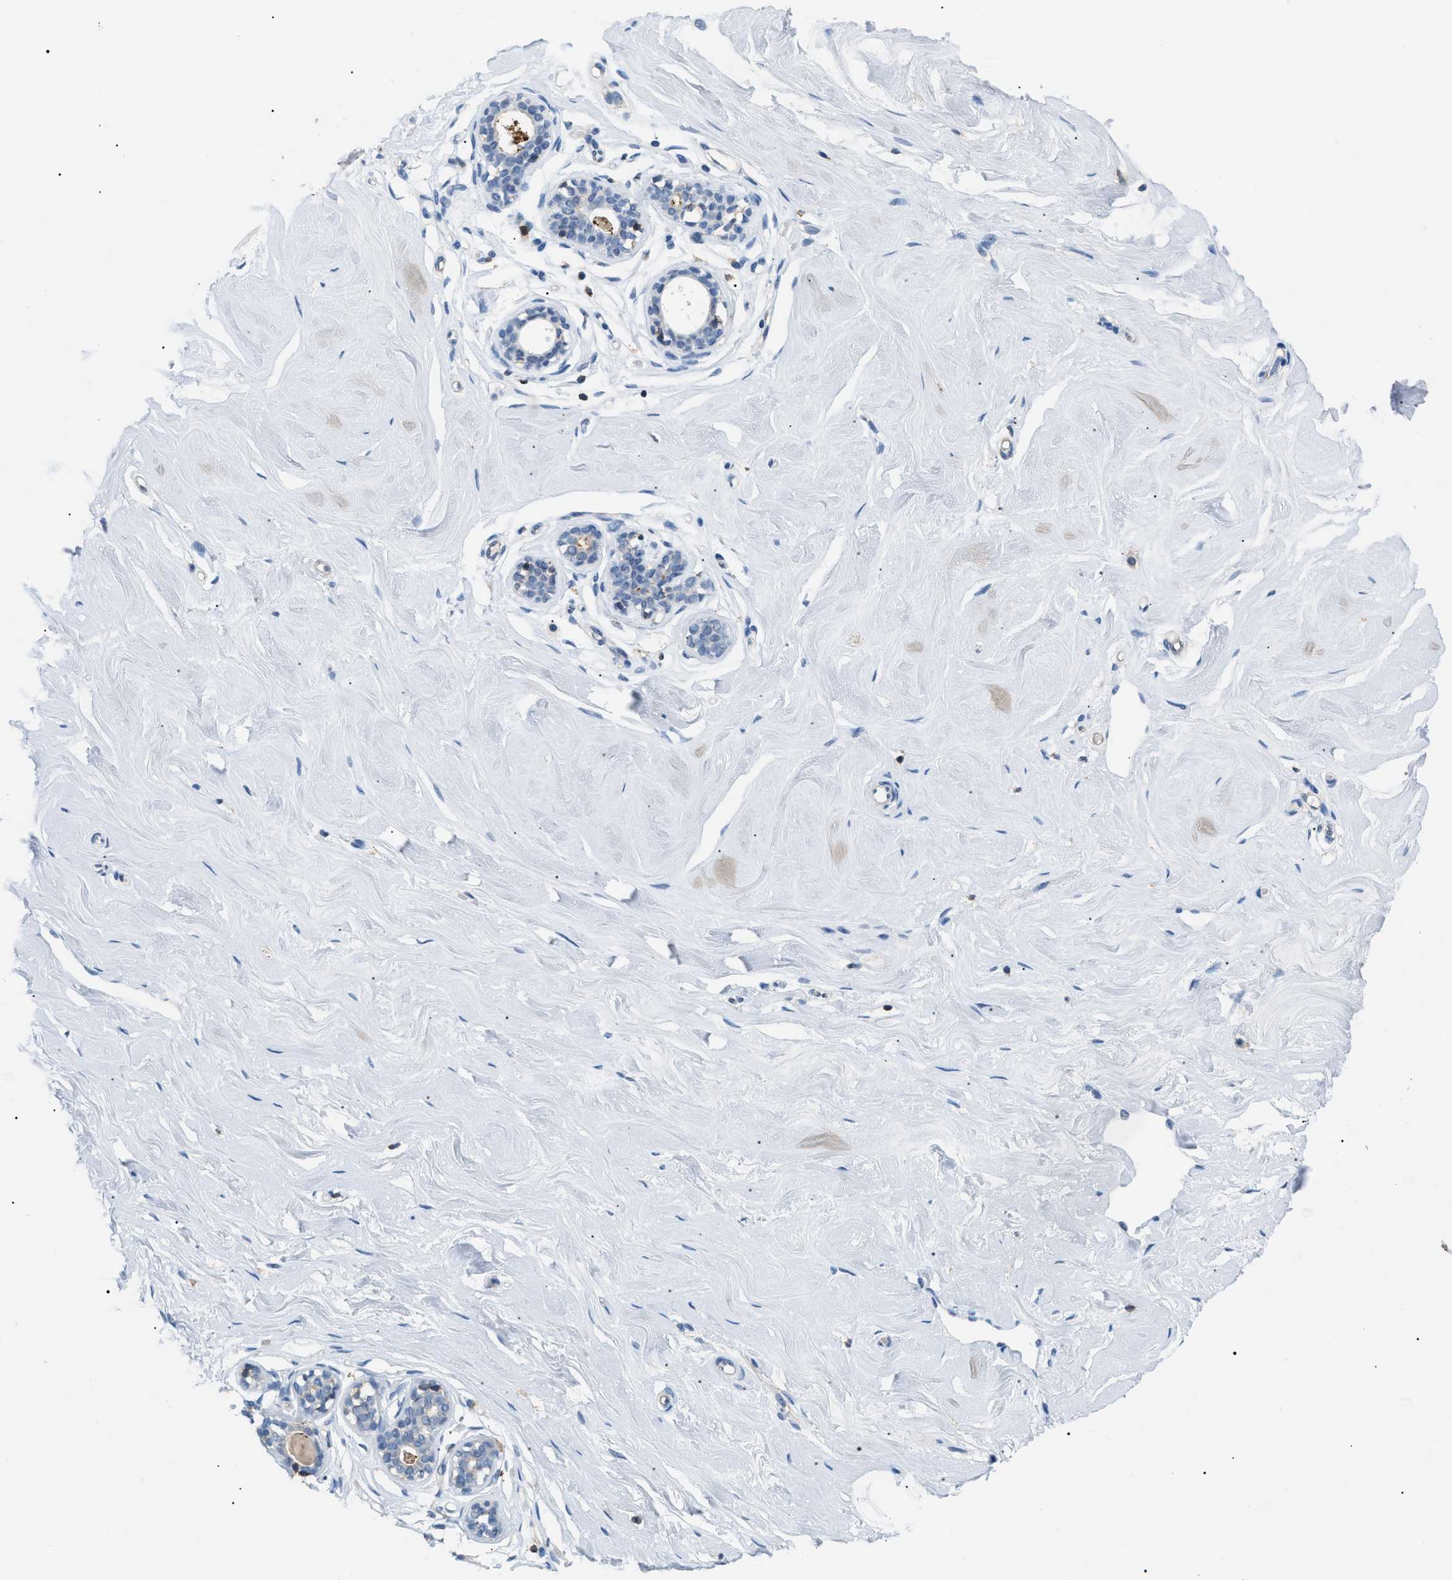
{"staining": {"intensity": "negative", "quantity": "none", "location": "none"}, "tissue": "breast", "cell_type": "Adipocytes", "image_type": "normal", "snomed": [{"axis": "morphology", "description": "Normal tissue, NOS"}, {"axis": "topography", "description": "Breast"}], "caption": "Immunohistochemistry photomicrograph of unremarkable breast: breast stained with DAB displays no significant protein staining in adipocytes. The staining is performed using DAB brown chromogen with nuclei counter-stained in using hematoxylin.", "gene": "INPP5D", "patient": {"sex": "female", "age": 23}}